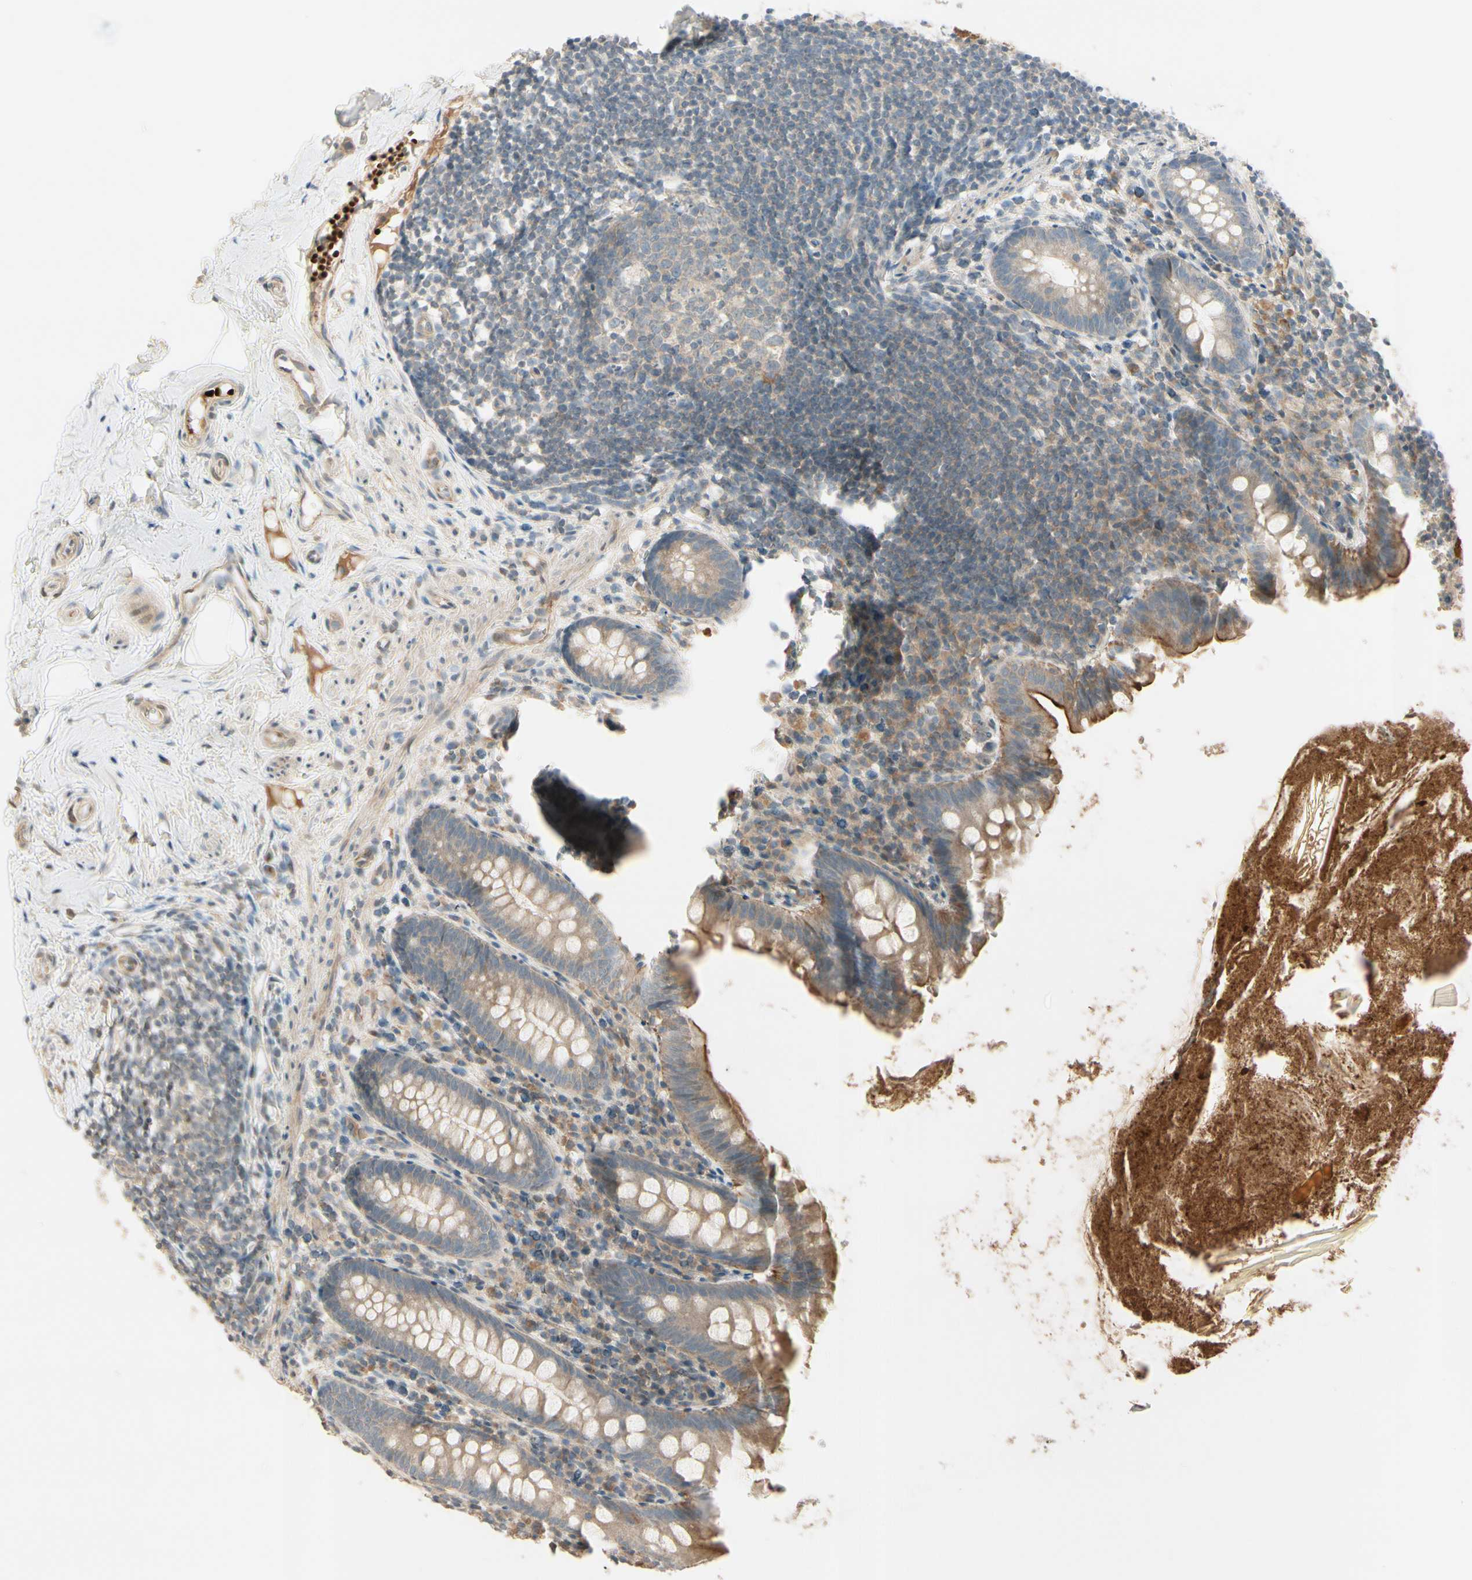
{"staining": {"intensity": "weak", "quantity": "25%-75%", "location": "cytoplasmic/membranous"}, "tissue": "appendix", "cell_type": "Glandular cells", "image_type": "normal", "snomed": [{"axis": "morphology", "description": "Normal tissue, NOS"}, {"axis": "topography", "description": "Appendix"}], "caption": "Protein expression analysis of benign appendix exhibits weak cytoplasmic/membranous staining in about 25%-75% of glandular cells. The protein is shown in brown color, while the nuclei are stained blue.", "gene": "PPP3CB", "patient": {"sex": "male", "age": 52}}